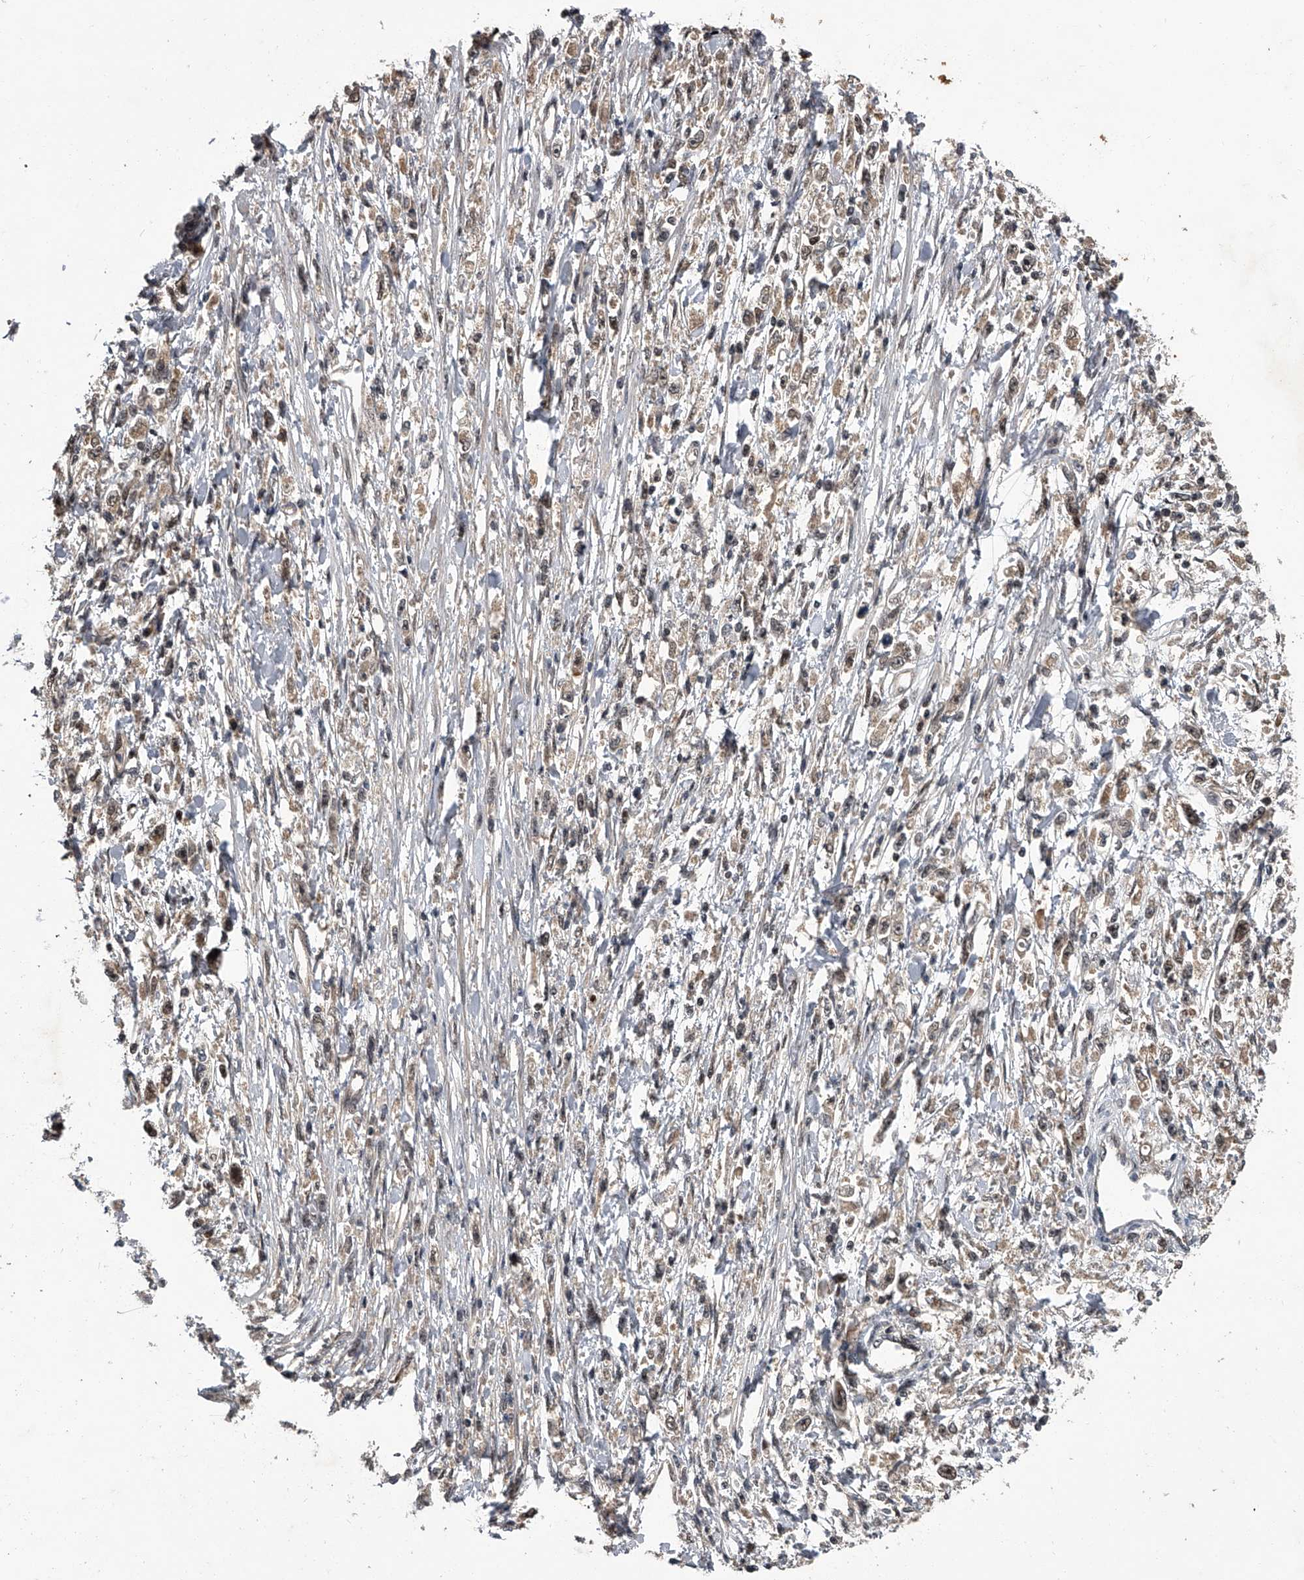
{"staining": {"intensity": "negative", "quantity": "none", "location": "none"}, "tissue": "stomach cancer", "cell_type": "Tumor cells", "image_type": "cancer", "snomed": [{"axis": "morphology", "description": "Adenocarcinoma, NOS"}, {"axis": "topography", "description": "Stomach"}], "caption": "An IHC micrograph of stomach cancer is shown. There is no staining in tumor cells of stomach cancer. (DAB IHC visualized using brightfield microscopy, high magnification).", "gene": "SLC12A8", "patient": {"sex": "female", "age": 59}}